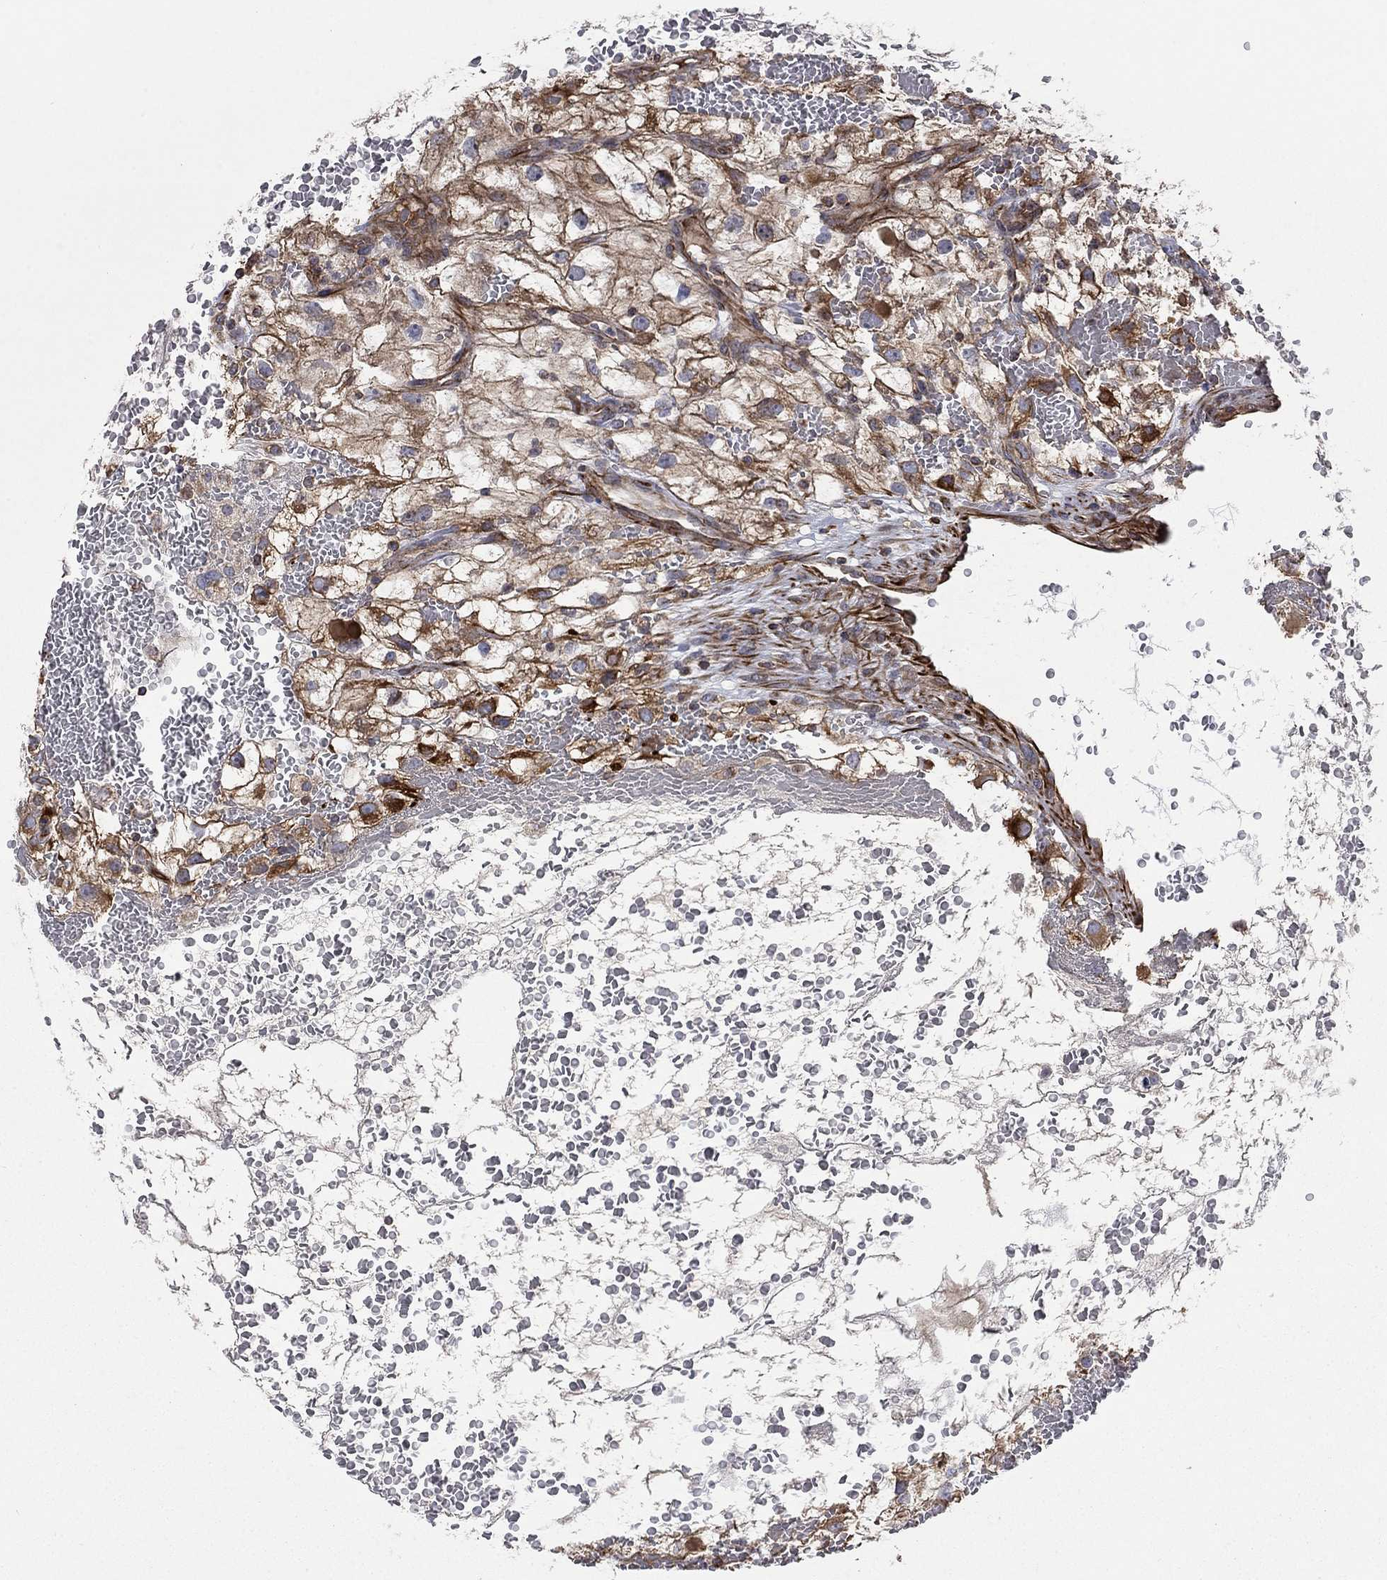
{"staining": {"intensity": "moderate", "quantity": ">75%", "location": "cytoplasmic/membranous"}, "tissue": "renal cancer", "cell_type": "Tumor cells", "image_type": "cancer", "snomed": [{"axis": "morphology", "description": "Adenocarcinoma, NOS"}, {"axis": "topography", "description": "Kidney"}], "caption": "The histopathology image demonstrates staining of renal adenocarcinoma, revealing moderate cytoplasmic/membranous protein staining (brown color) within tumor cells.", "gene": "NDUFC1", "patient": {"sex": "male", "age": 59}}